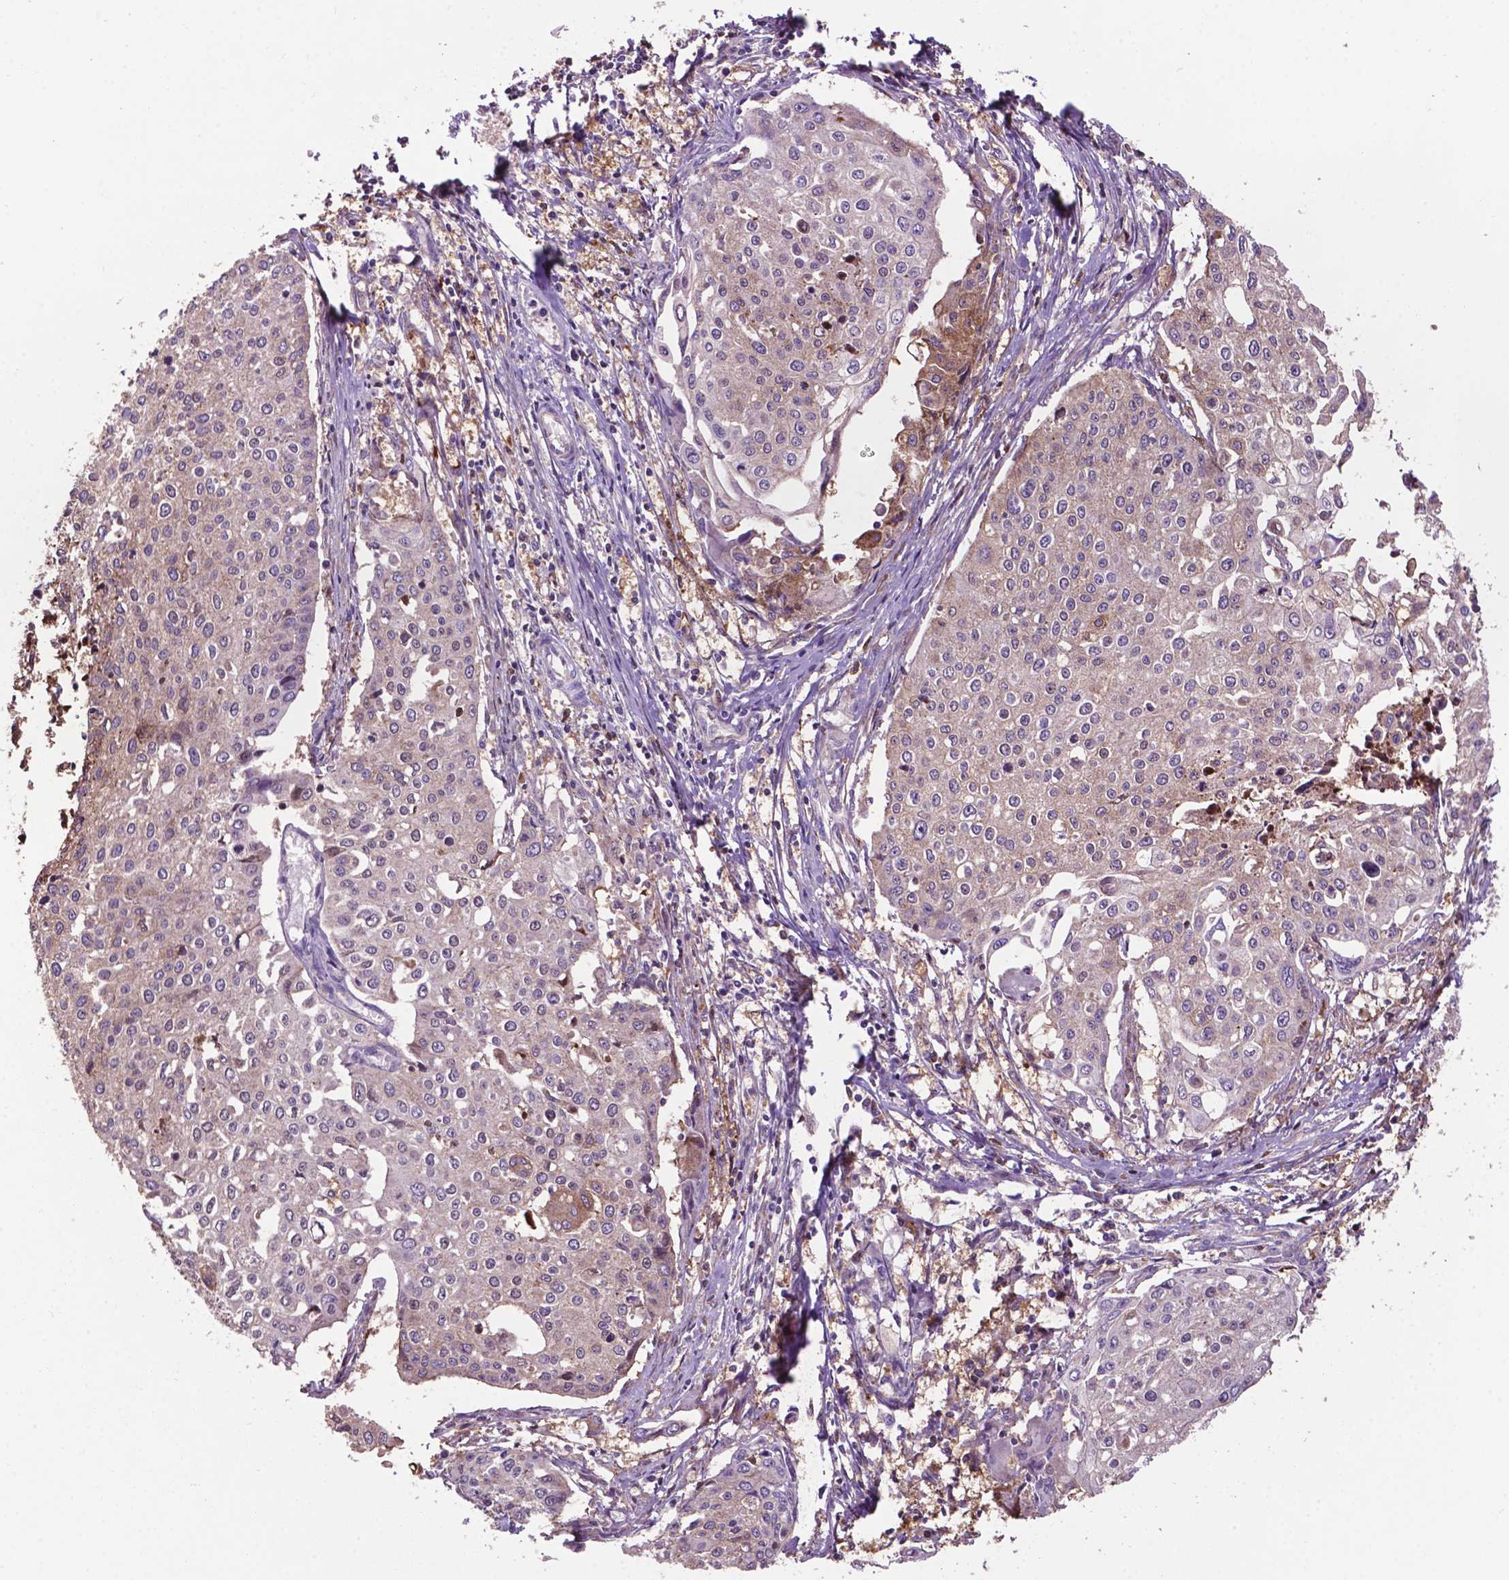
{"staining": {"intensity": "weak", "quantity": "<25%", "location": "cytoplasmic/membranous"}, "tissue": "cervical cancer", "cell_type": "Tumor cells", "image_type": "cancer", "snomed": [{"axis": "morphology", "description": "Squamous cell carcinoma, NOS"}, {"axis": "topography", "description": "Cervix"}], "caption": "Tumor cells show no significant expression in cervical cancer (squamous cell carcinoma). Nuclei are stained in blue.", "gene": "SMAD3", "patient": {"sex": "female", "age": 38}}